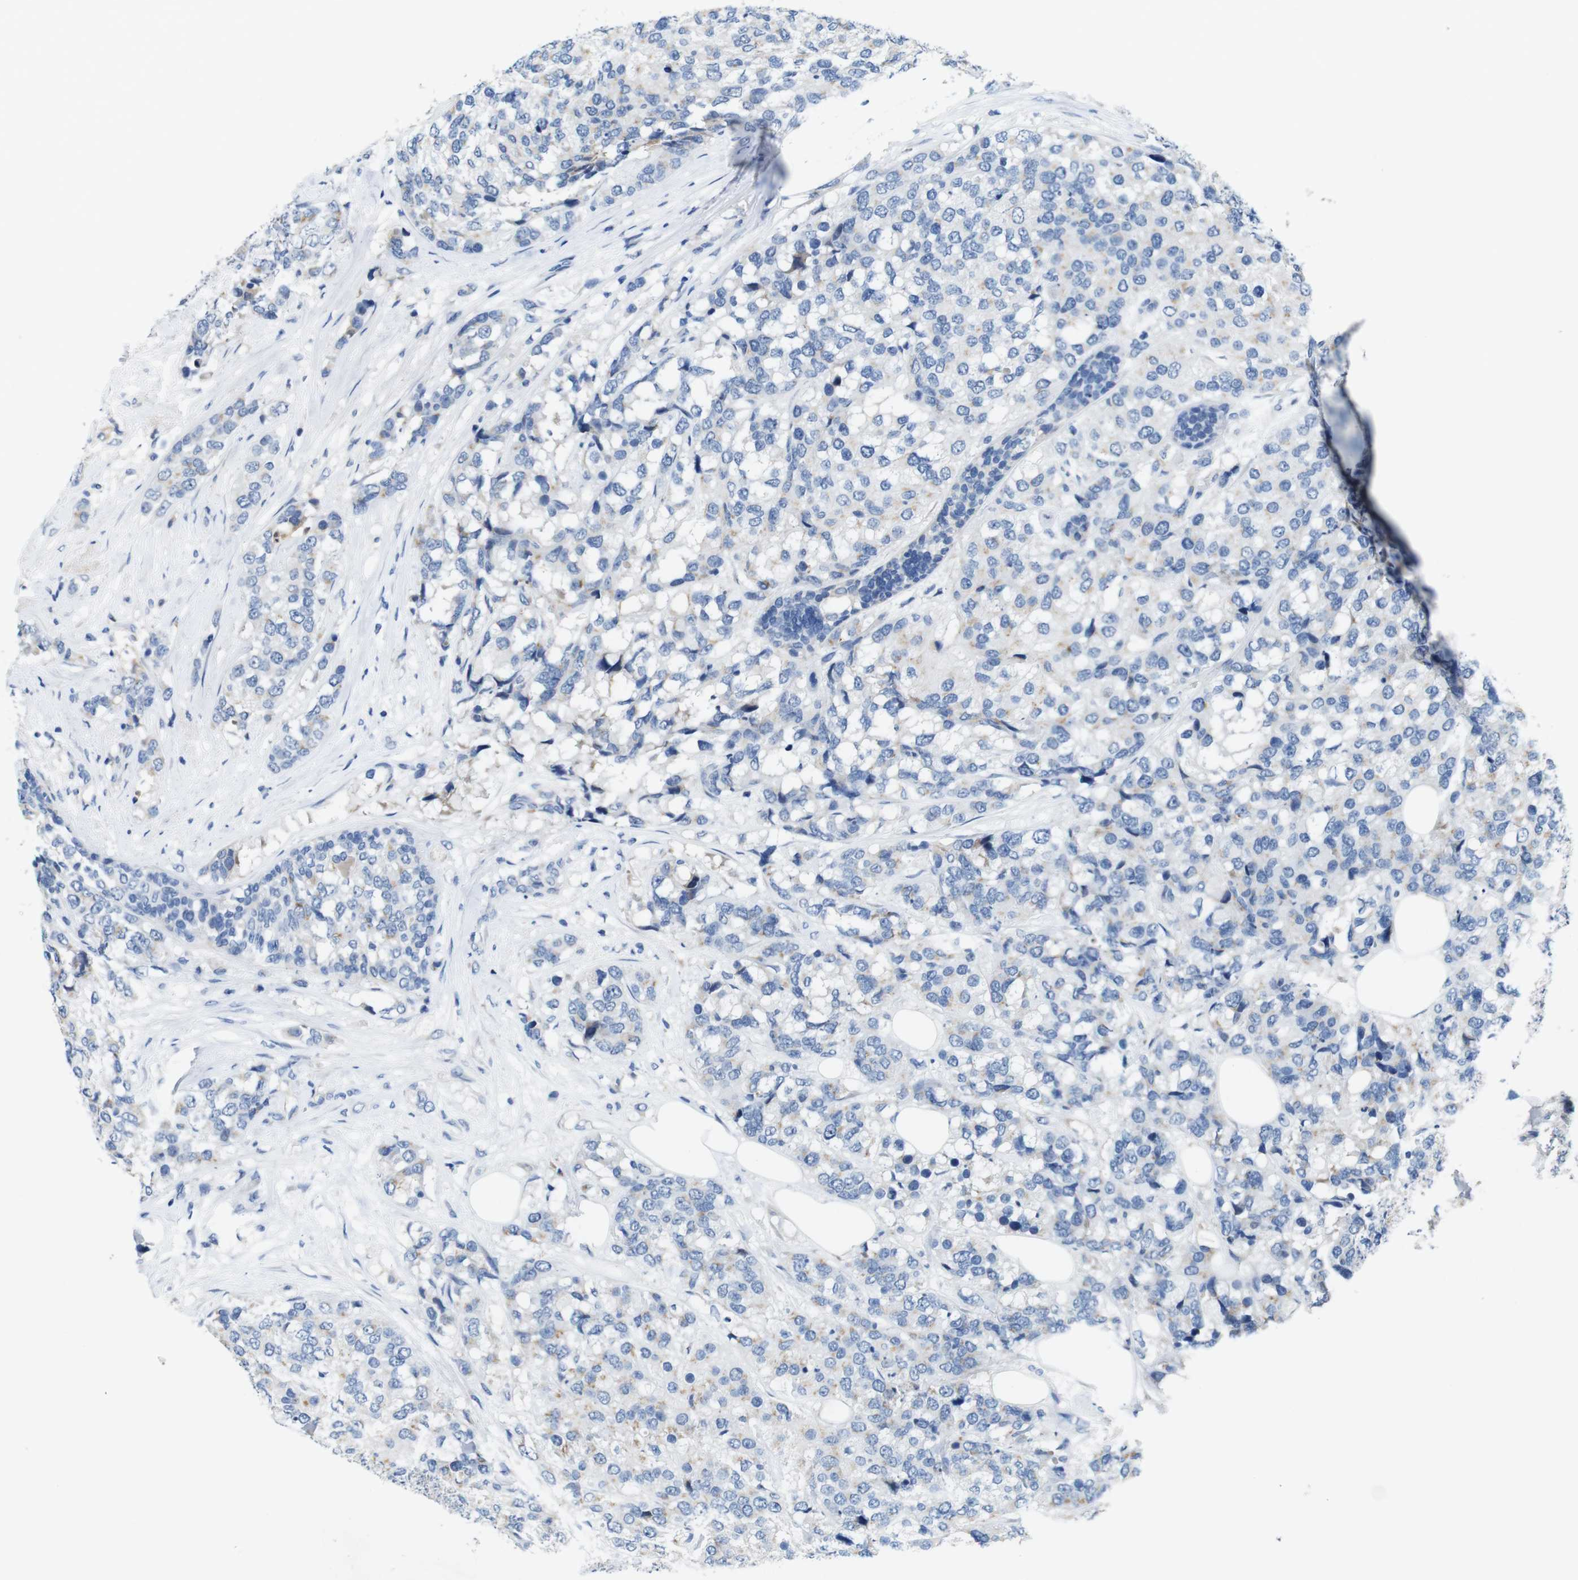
{"staining": {"intensity": "weak", "quantity": "<25%", "location": "cytoplasmic/membranous"}, "tissue": "breast cancer", "cell_type": "Tumor cells", "image_type": "cancer", "snomed": [{"axis": "morphology", "description": "Lobular carcinoma"}, {"axis": "topography", "description": "Breast"}], "caption": "Immunohistochemistry of human lobular carcinoma (breast) reveals no staining in tumor cells.", "gene": "C1RL", "patient": {"sex": "female", "age": 59}}